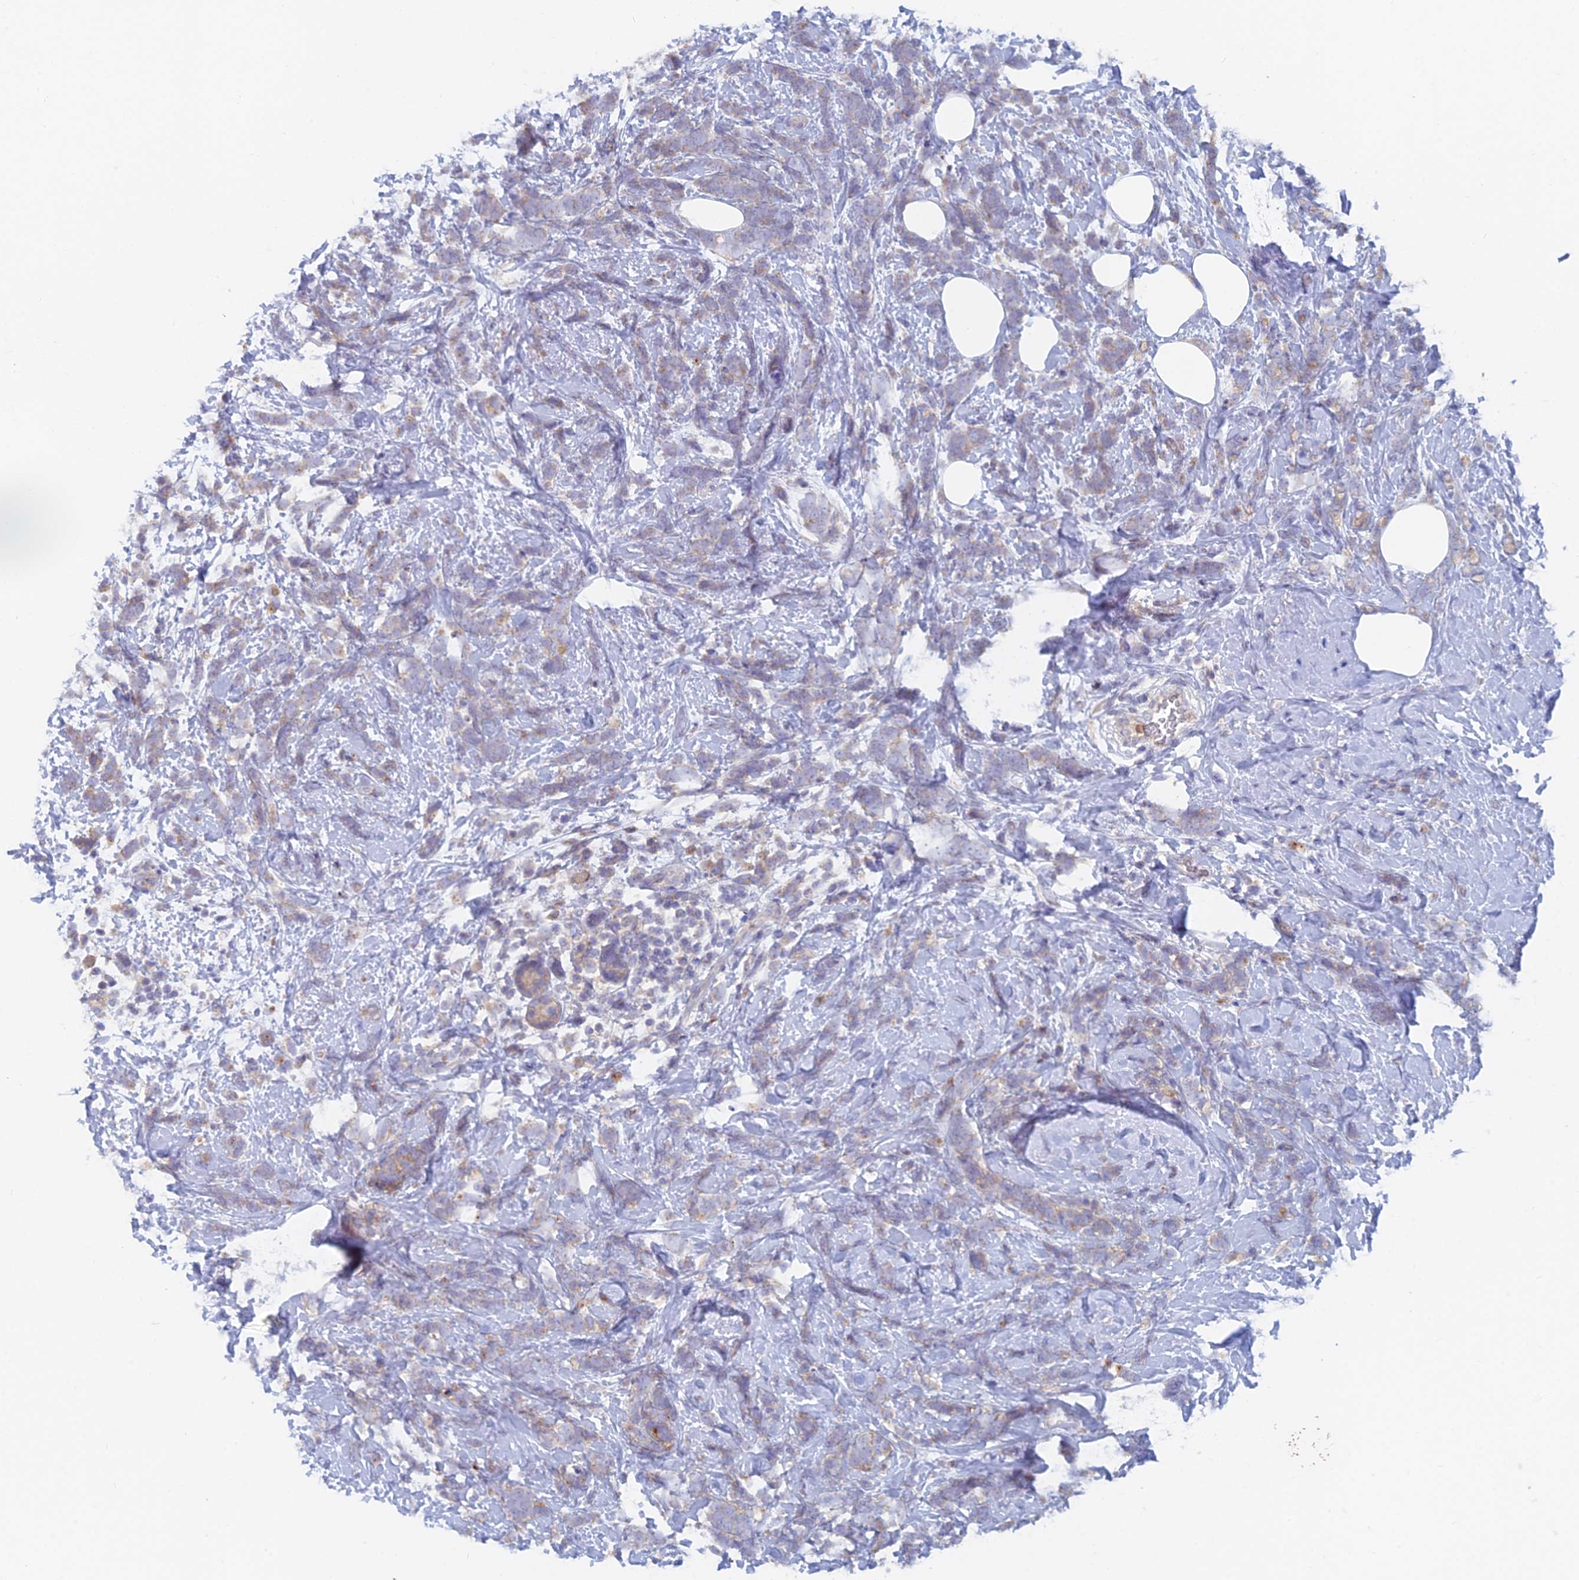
{"staining": {"intensity": "weak", "quantity": "25%-75%", "location": "cytoplasmic/membranous"}, "tissue": "breast cancer", "cell_type": "Tumor cells", "image_type": "cancer", "snomed": [{"axis": "morphology", "description": "Lobular carcinoma"}, {"axis": "topography", "description": "Breast"}], "caption": "This image exhibits IHC staining of breast cancer, with low weak cytoplasmic/membranous positivity in about 25%-75% of tumor cells.", "gene": "IFTAP", "patient": {"sex": "female", "age": 58}}